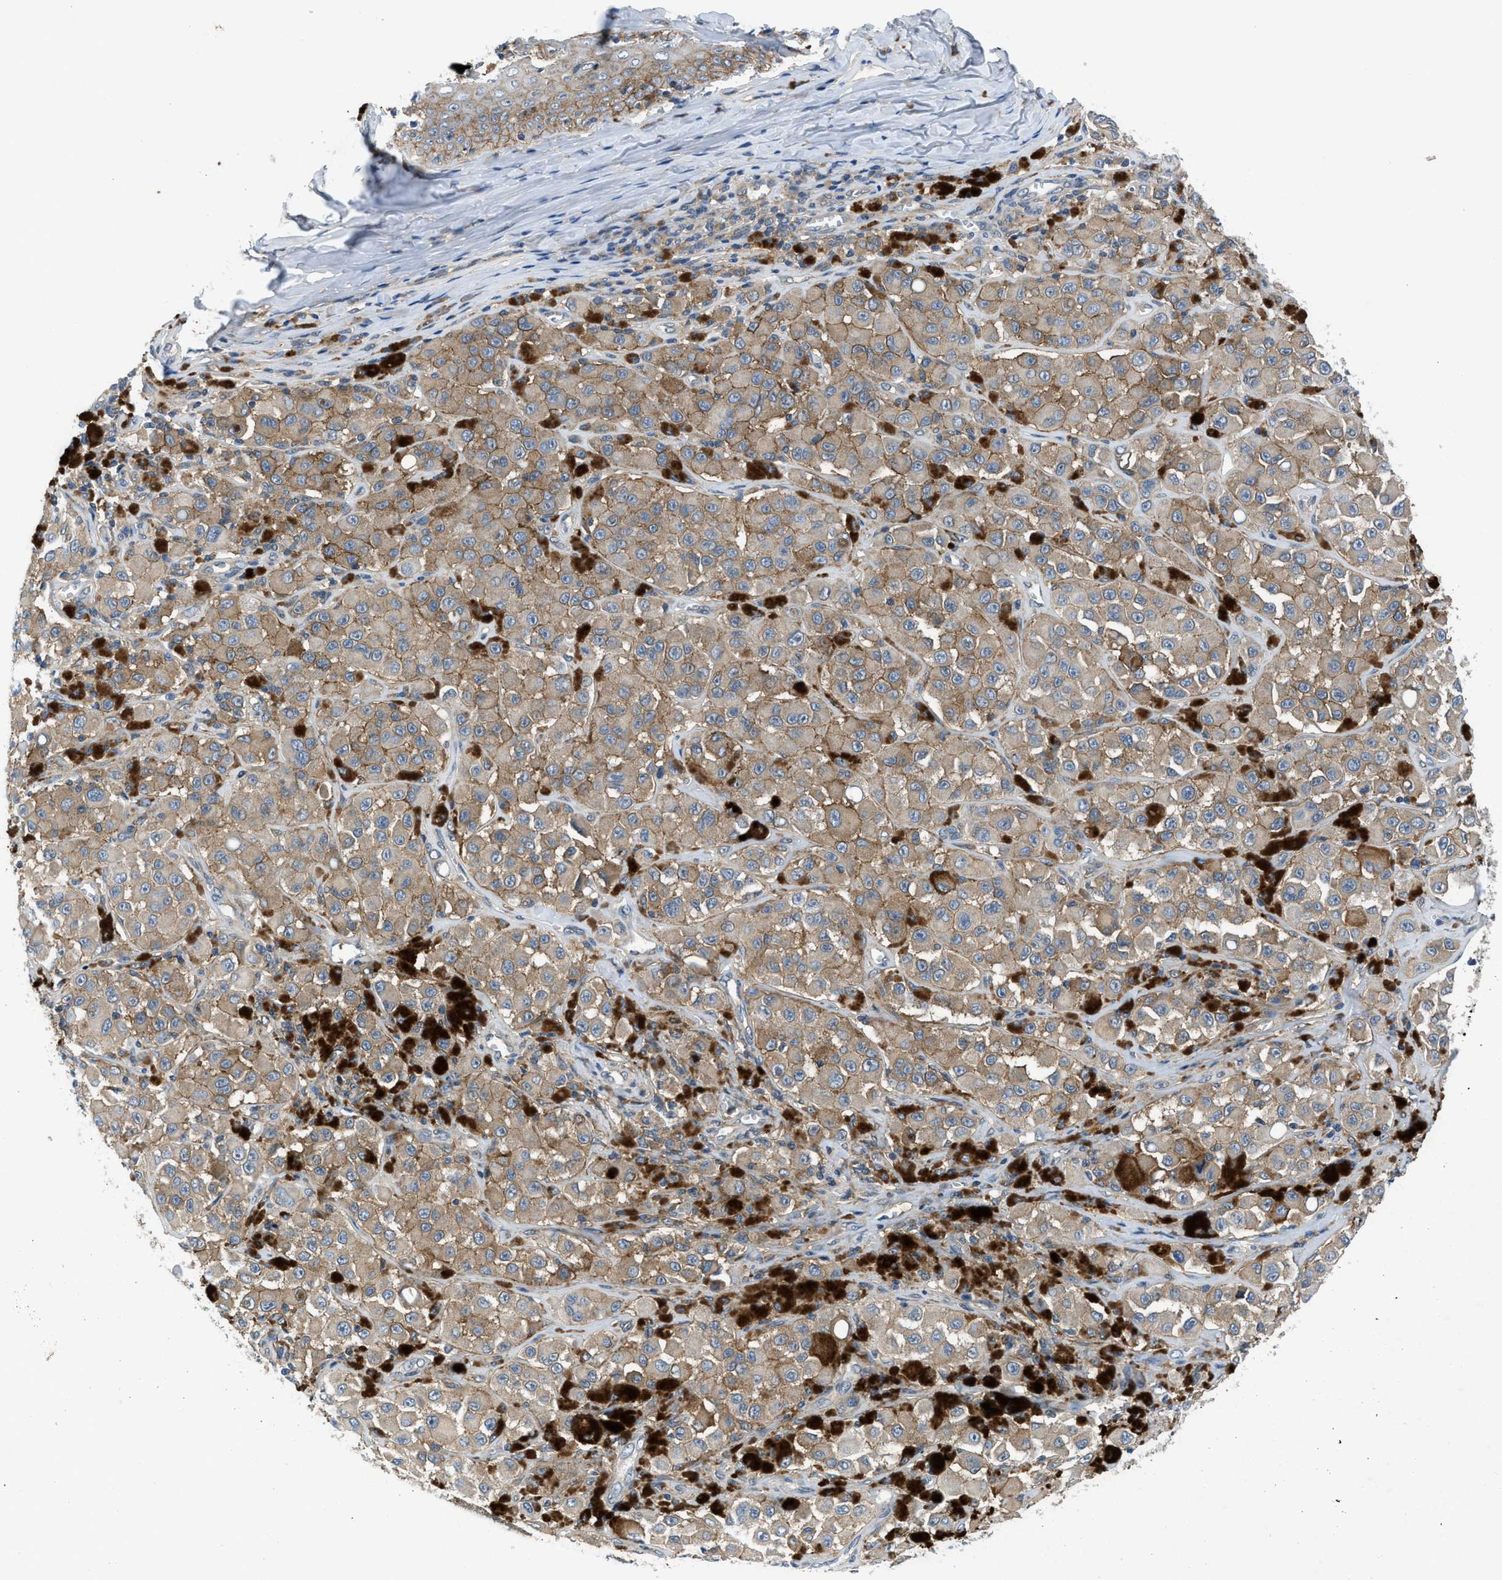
{"staining": {"intensity": "weak", "quantity": ">75%", "location": "cytoplasmic/membranous"}, "tissue": "melanoma", "cell_type": "Tumor cells", "image_type": "cancer", "snomed": [{"axis": "morphology", "description": "Malignant melanoma, NOS"}, {"axis": "topography", "description": "Skin"}], "caption": "Protein staining demonstrates weak cytoplasmic/membranous expression in approximately >75% of tumor cells in malignant melanoma. The staining was performed using DAB to visualize the protein expression in brown, while the nuclei were stained in blue with hematoxylin (Magnification: 20x).", "gene": "PANX1", "patient": {"sex": "male", "age": 84}}